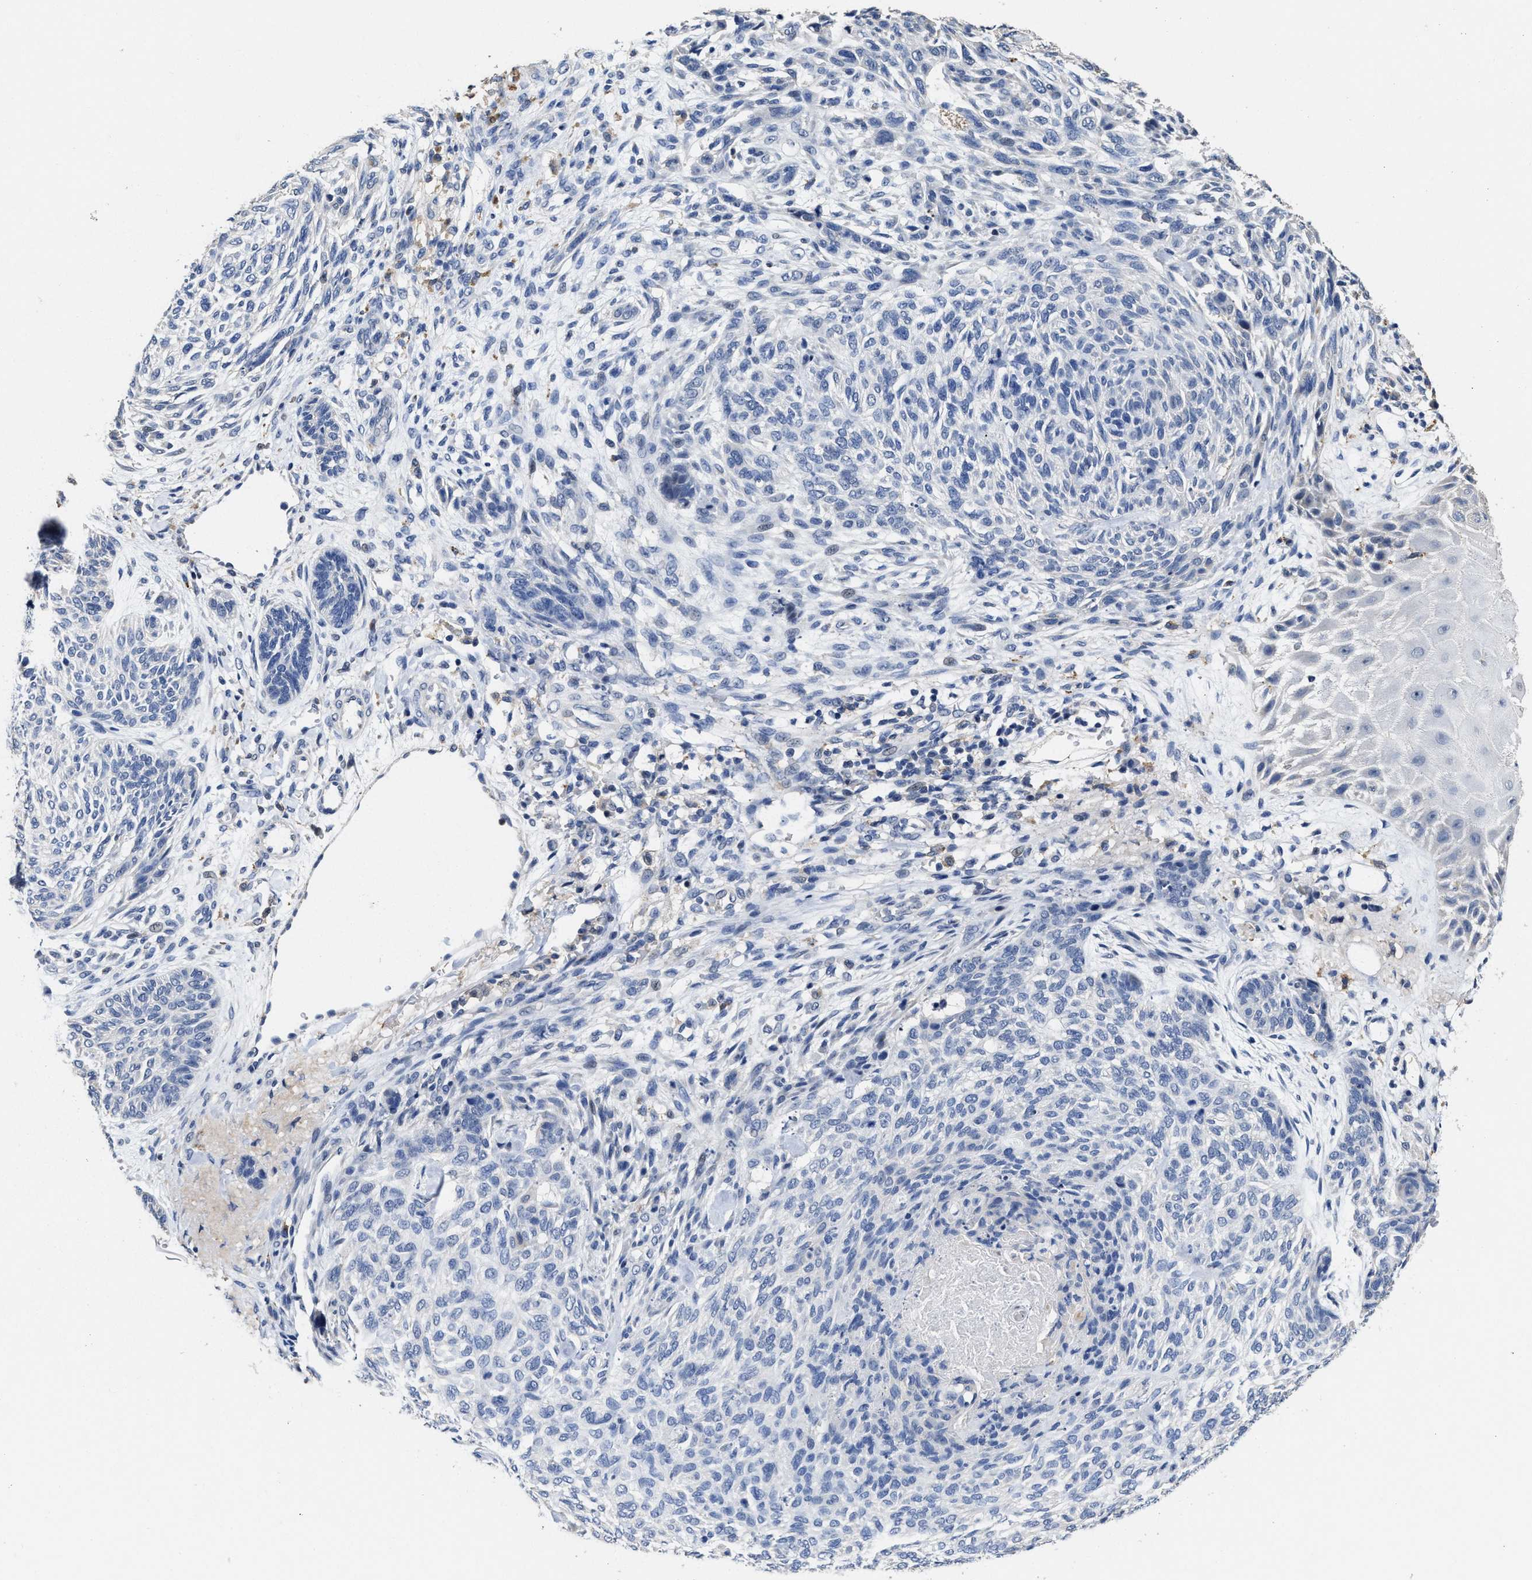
{"staining": {"intensity": "negative", "quantity": "none", "location": "none"}, "tissue": "skin cancer", "cell_type": "Tumor cells", "image_type": "cancer", "snomed": [{"axis": "morphology", "description": "Basal cell carcinoma"}, {"axis": "topography", "description": "Skin"}], "caption": "Protein analysis of skin cancer displays no significant expression in tumor cells. (DAB (3,3'-diaminobenzidine) immunohistochemistry (IHC) with hematoxylin counter stain).", "gene": "ZFAT", "patient": {"sex": "male", "age": 55}}